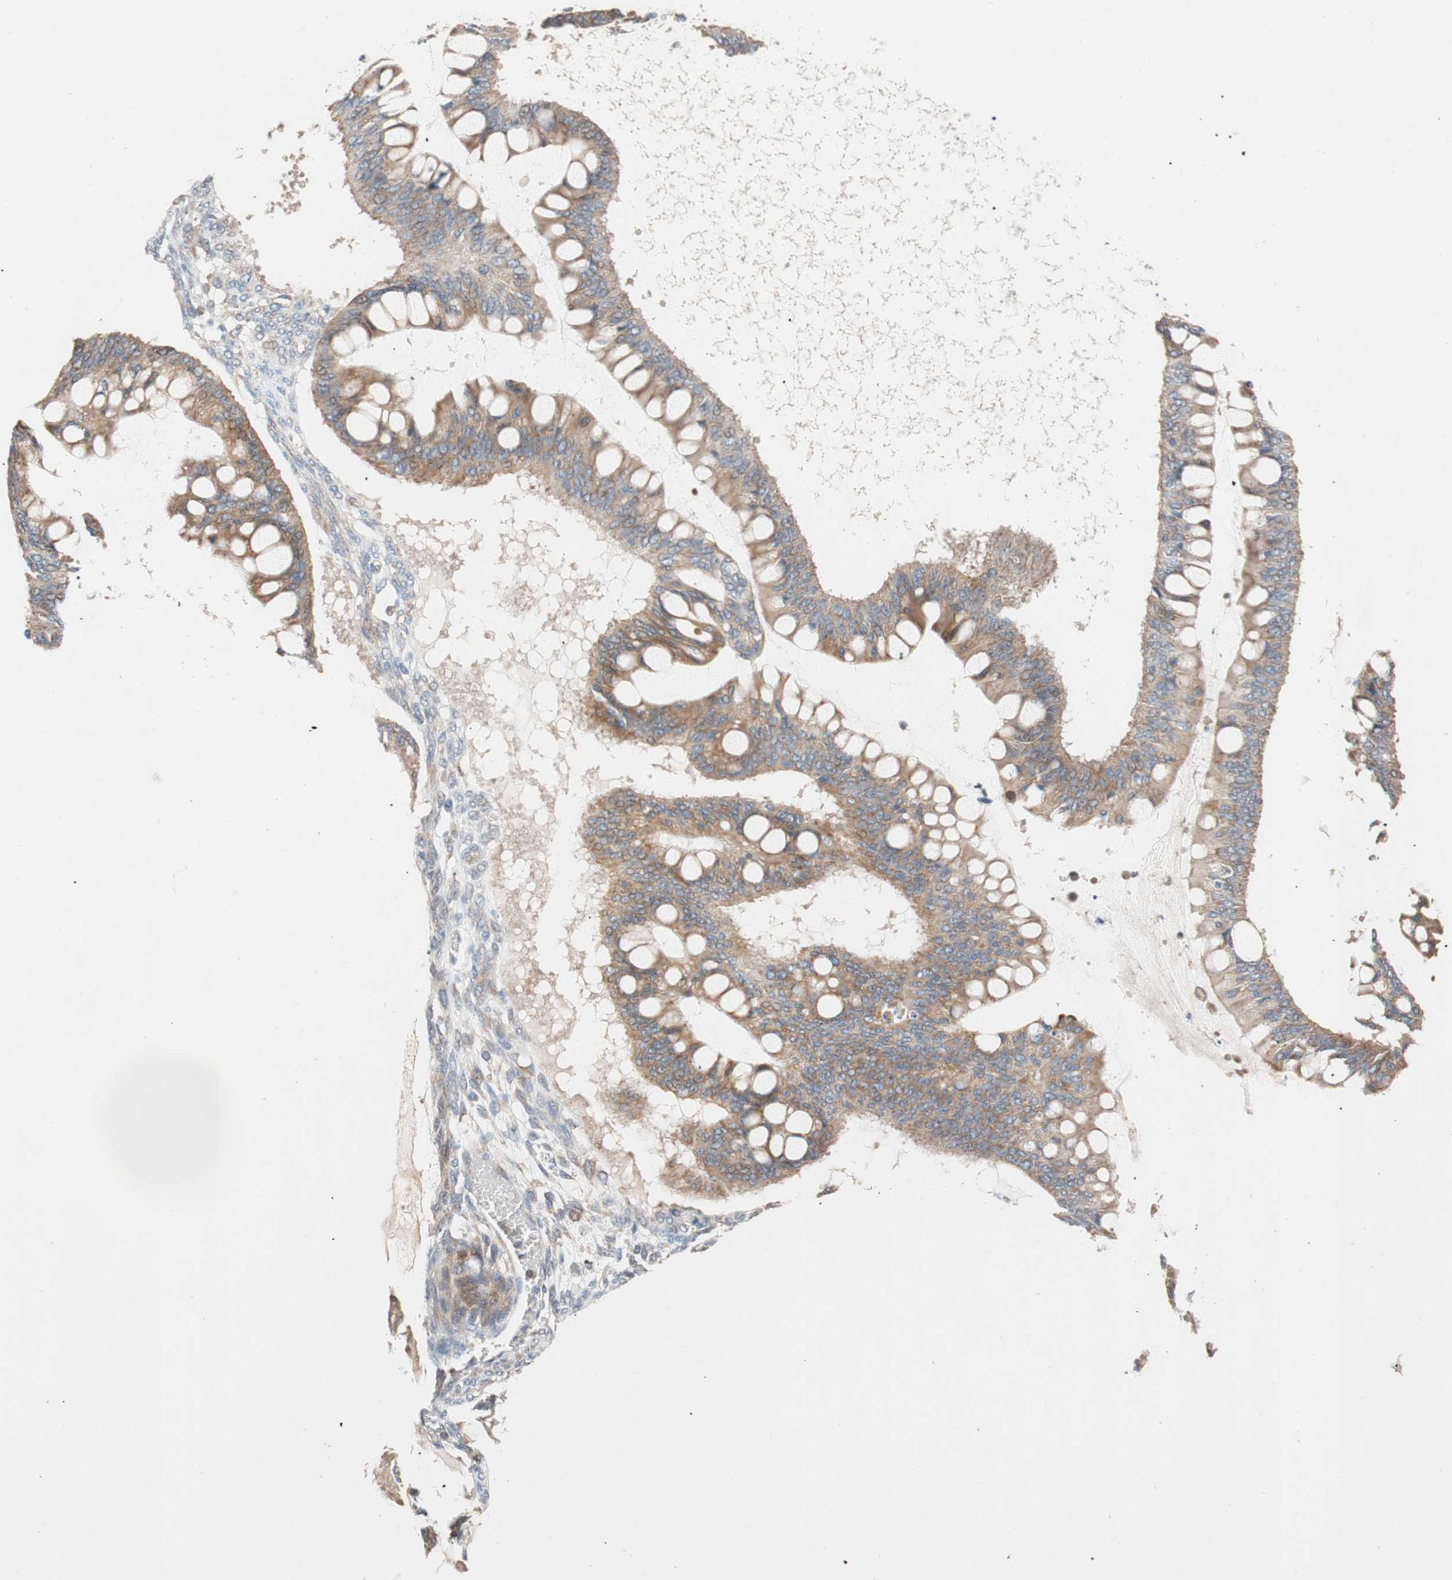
{"staining": {"intensity": "moderate", "quantity": ">75%", "location": "cytoplasmic/membranous"}, "tissue": "ovarian cancer", "cell_type": "Tumor cells", "image_type": "cancer", "snomed": [{"axis": "morphology", "description": "Cystadenocarcinoma, mucinous, NOS"}, {"axis": "topography", "description": "Ovary"}], "caption": "Moderate cytoplasmic/membranous positivity is seen in about >75% of tumor cells in ovarian mucinous cystadenocarcinoma.", "gene": "FAAH", "patient": {"sex": "female", "age": 73}}